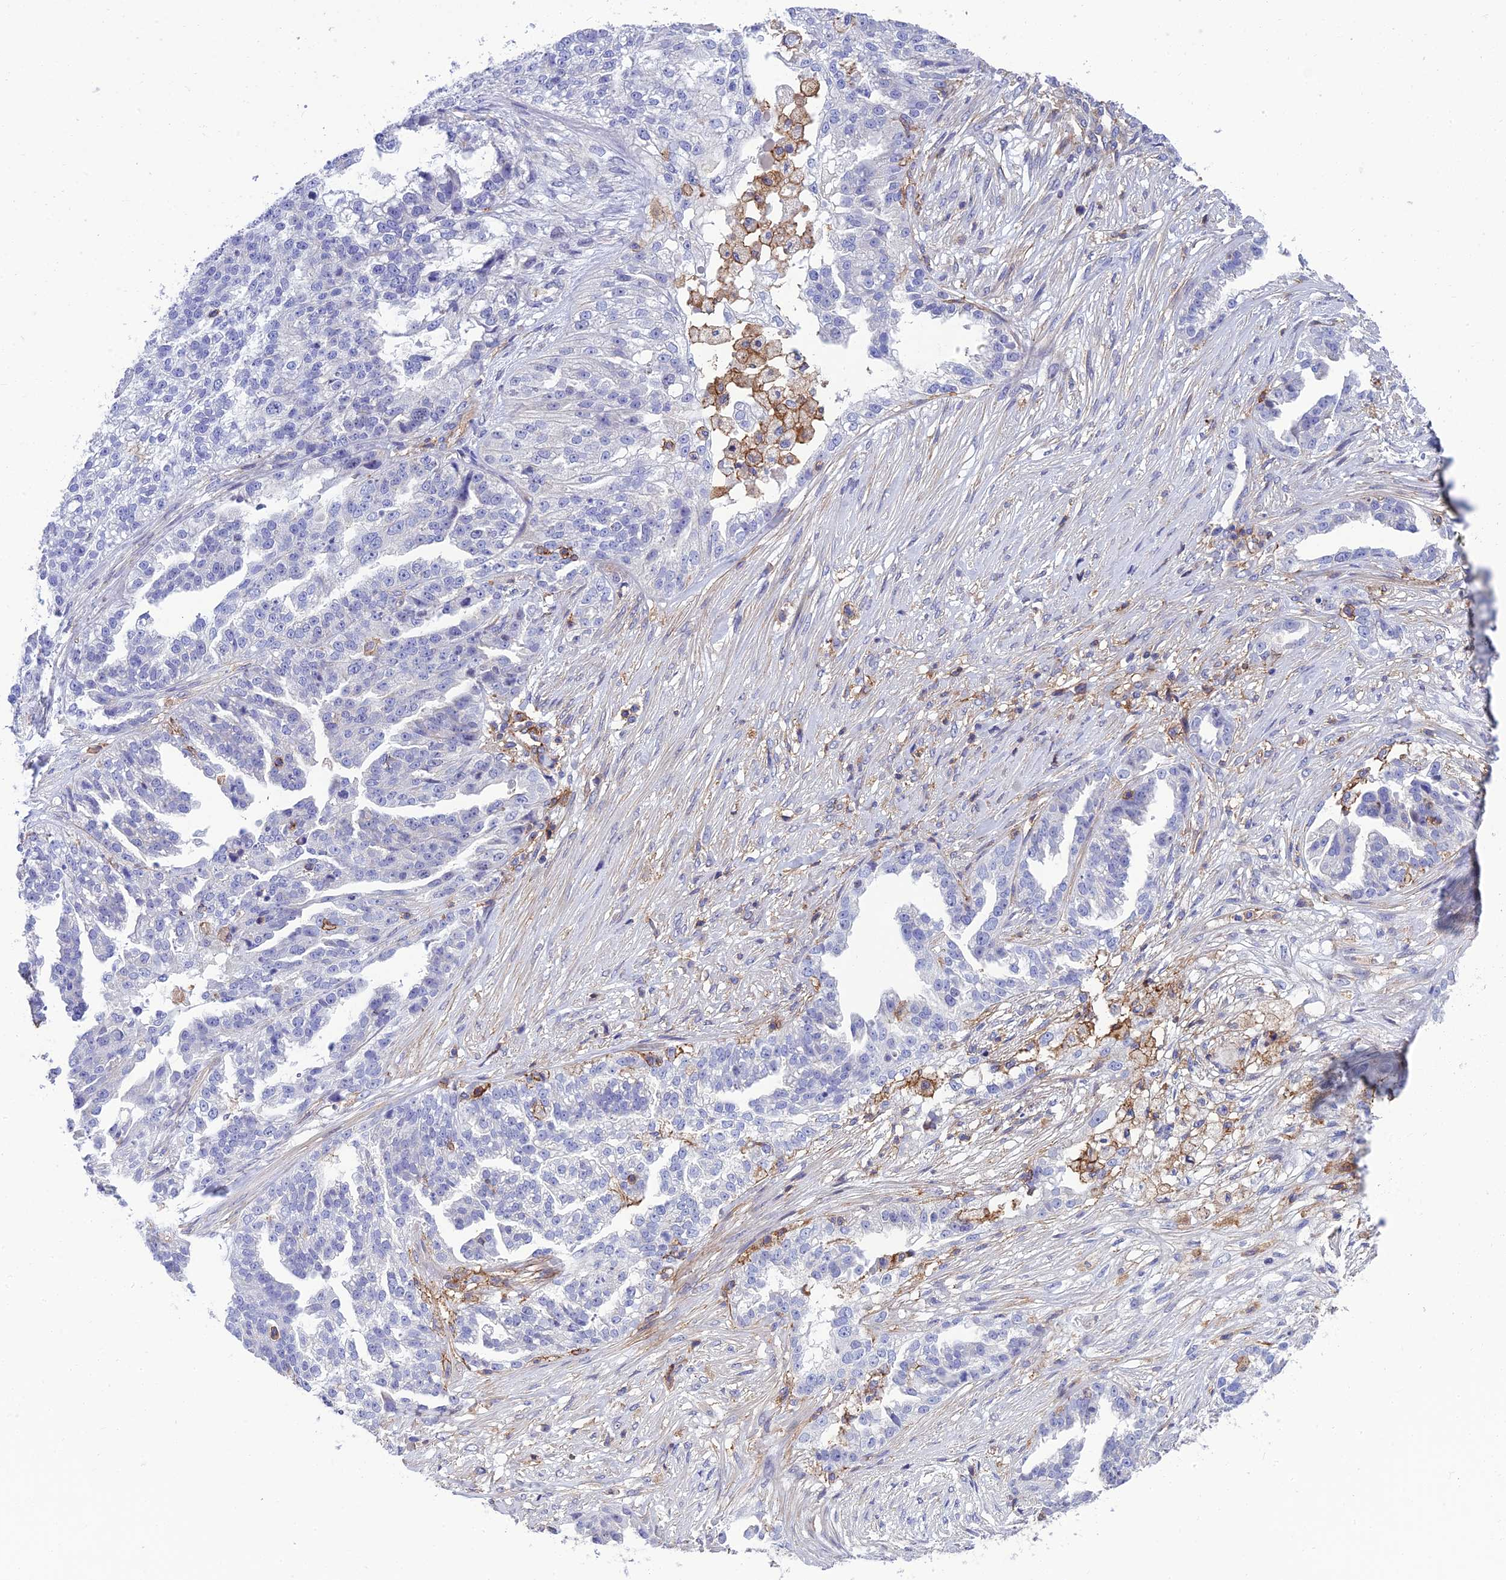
{"staining": {"intensity": "negative", "quantity": "none", "location": "none"}, "tissue": "ovarian cancer", "cell_type": "Tumor cells", "image_type": "cancer", "snomed": [{"axis": "morphology", "description": "Cystadenocarcinoma, serous, NOS"}, {"axis": "topography", "description": "Ovary"}], "caption": "Immunohistochemistry of human ovarian serous cystadenocarcinoma shows no positivity in tumor cells. The staining is performed using DAB brown chromogen with nuclei counter-stained in using hematoxylin.", "gene": "PPP1R18", "patient": {"sex": "female", "age": 58}}